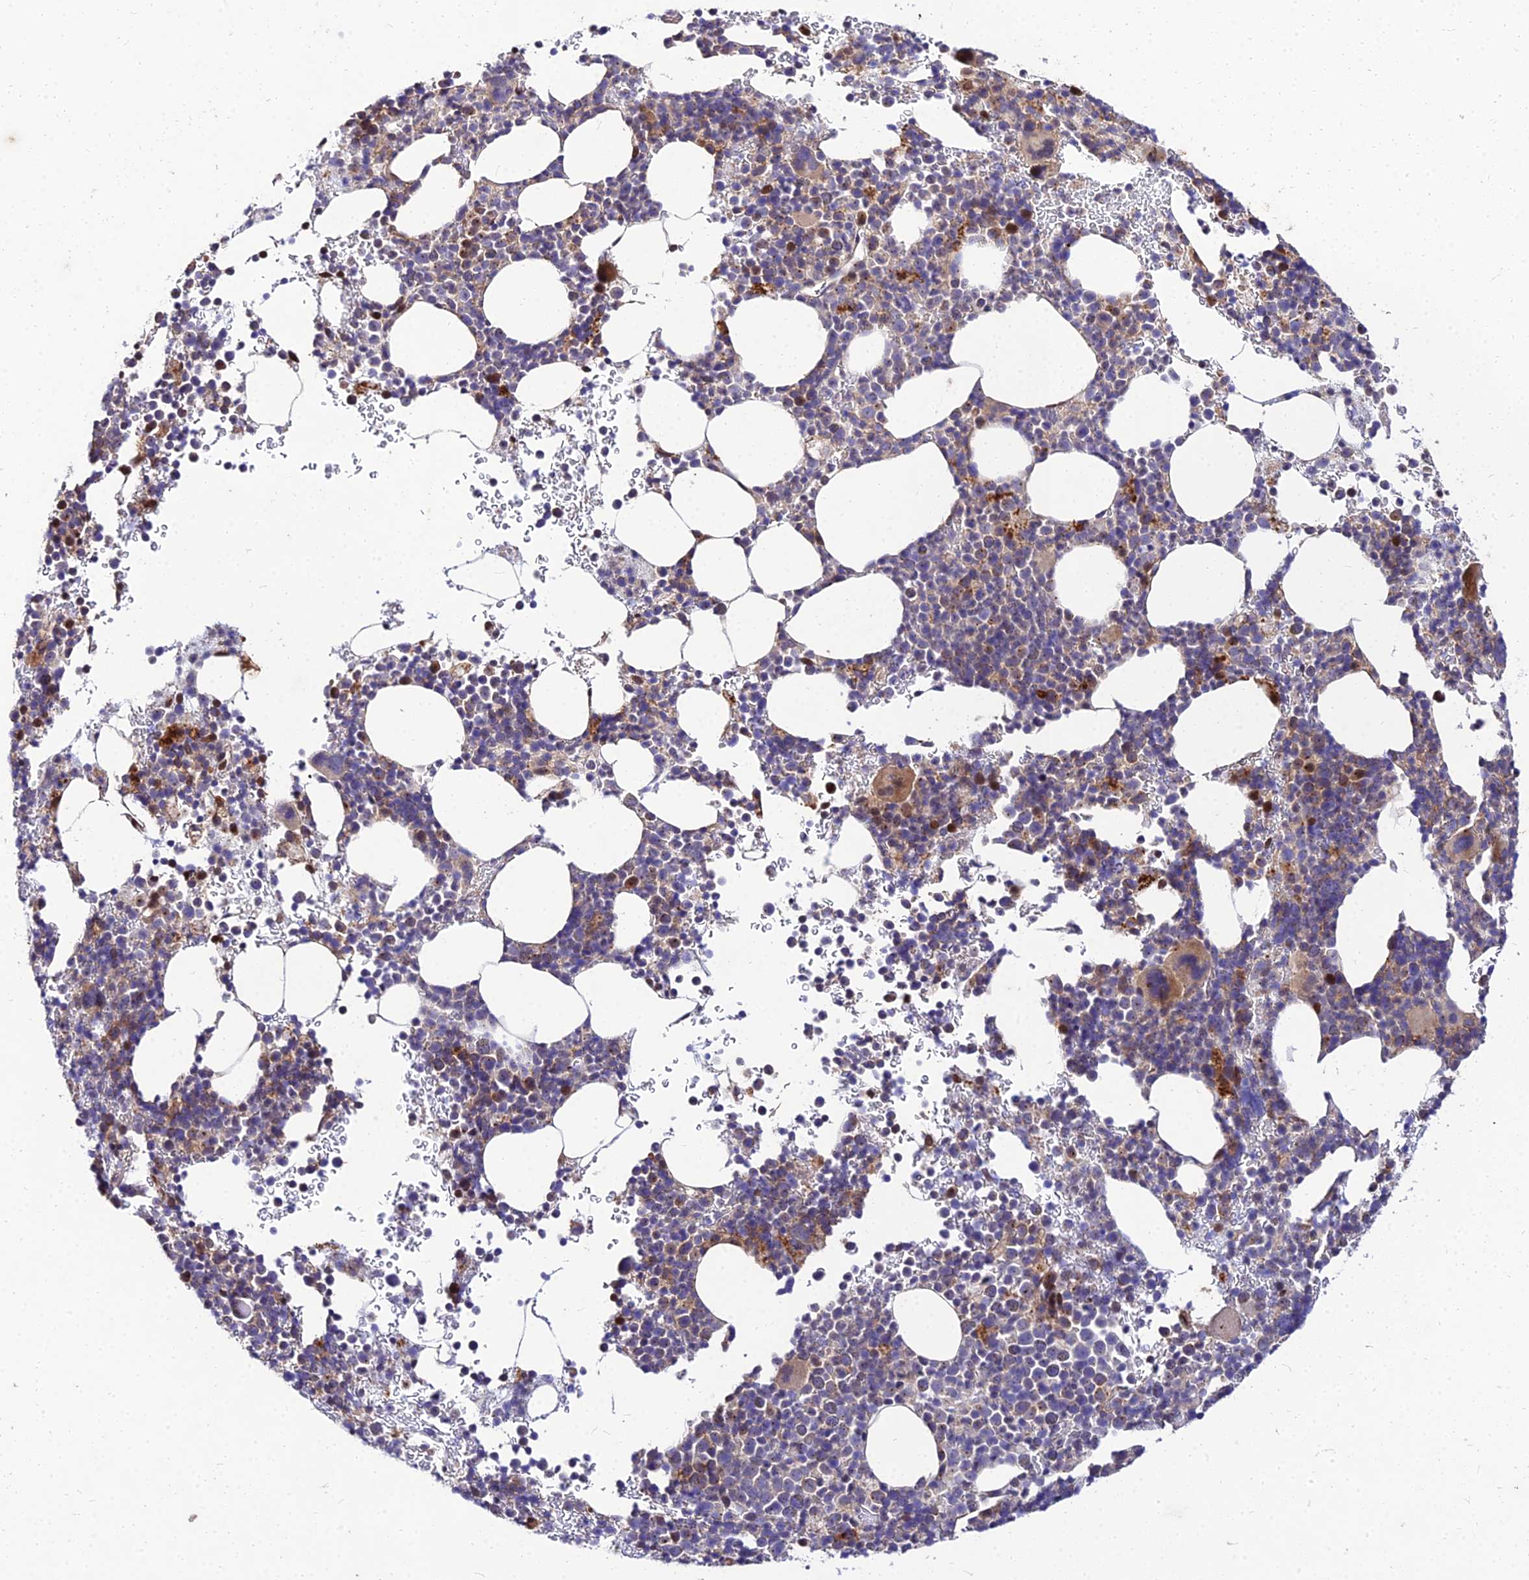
{"staining": {"intensity": "moderate", "quantity": "<25%", "location": "cytoplasmic/membranous,nuclear"}, "tissue": "bone marrow", "cell_type": "Hematopoietic cells", "image_type": "normal", "snomed": [{"axis": "morphology", "description": "Normal tissue, NOS"}, {"axis": "topography", "description": "Bone marrow"}], "caption": "High-magnification brightfield microscopy of unremarkable bone marrow stained with DAB (3,3'-diaminobenzidine) (brown) and counterstained with hematoxylin (blue). hematopoietic cells exhibit moderate cytoplasmic/membranous,nuclear positivity is appreciated in about<25% of cells.", "gene": "MKKS", "patient": {"sex": "female", "age": 82}}